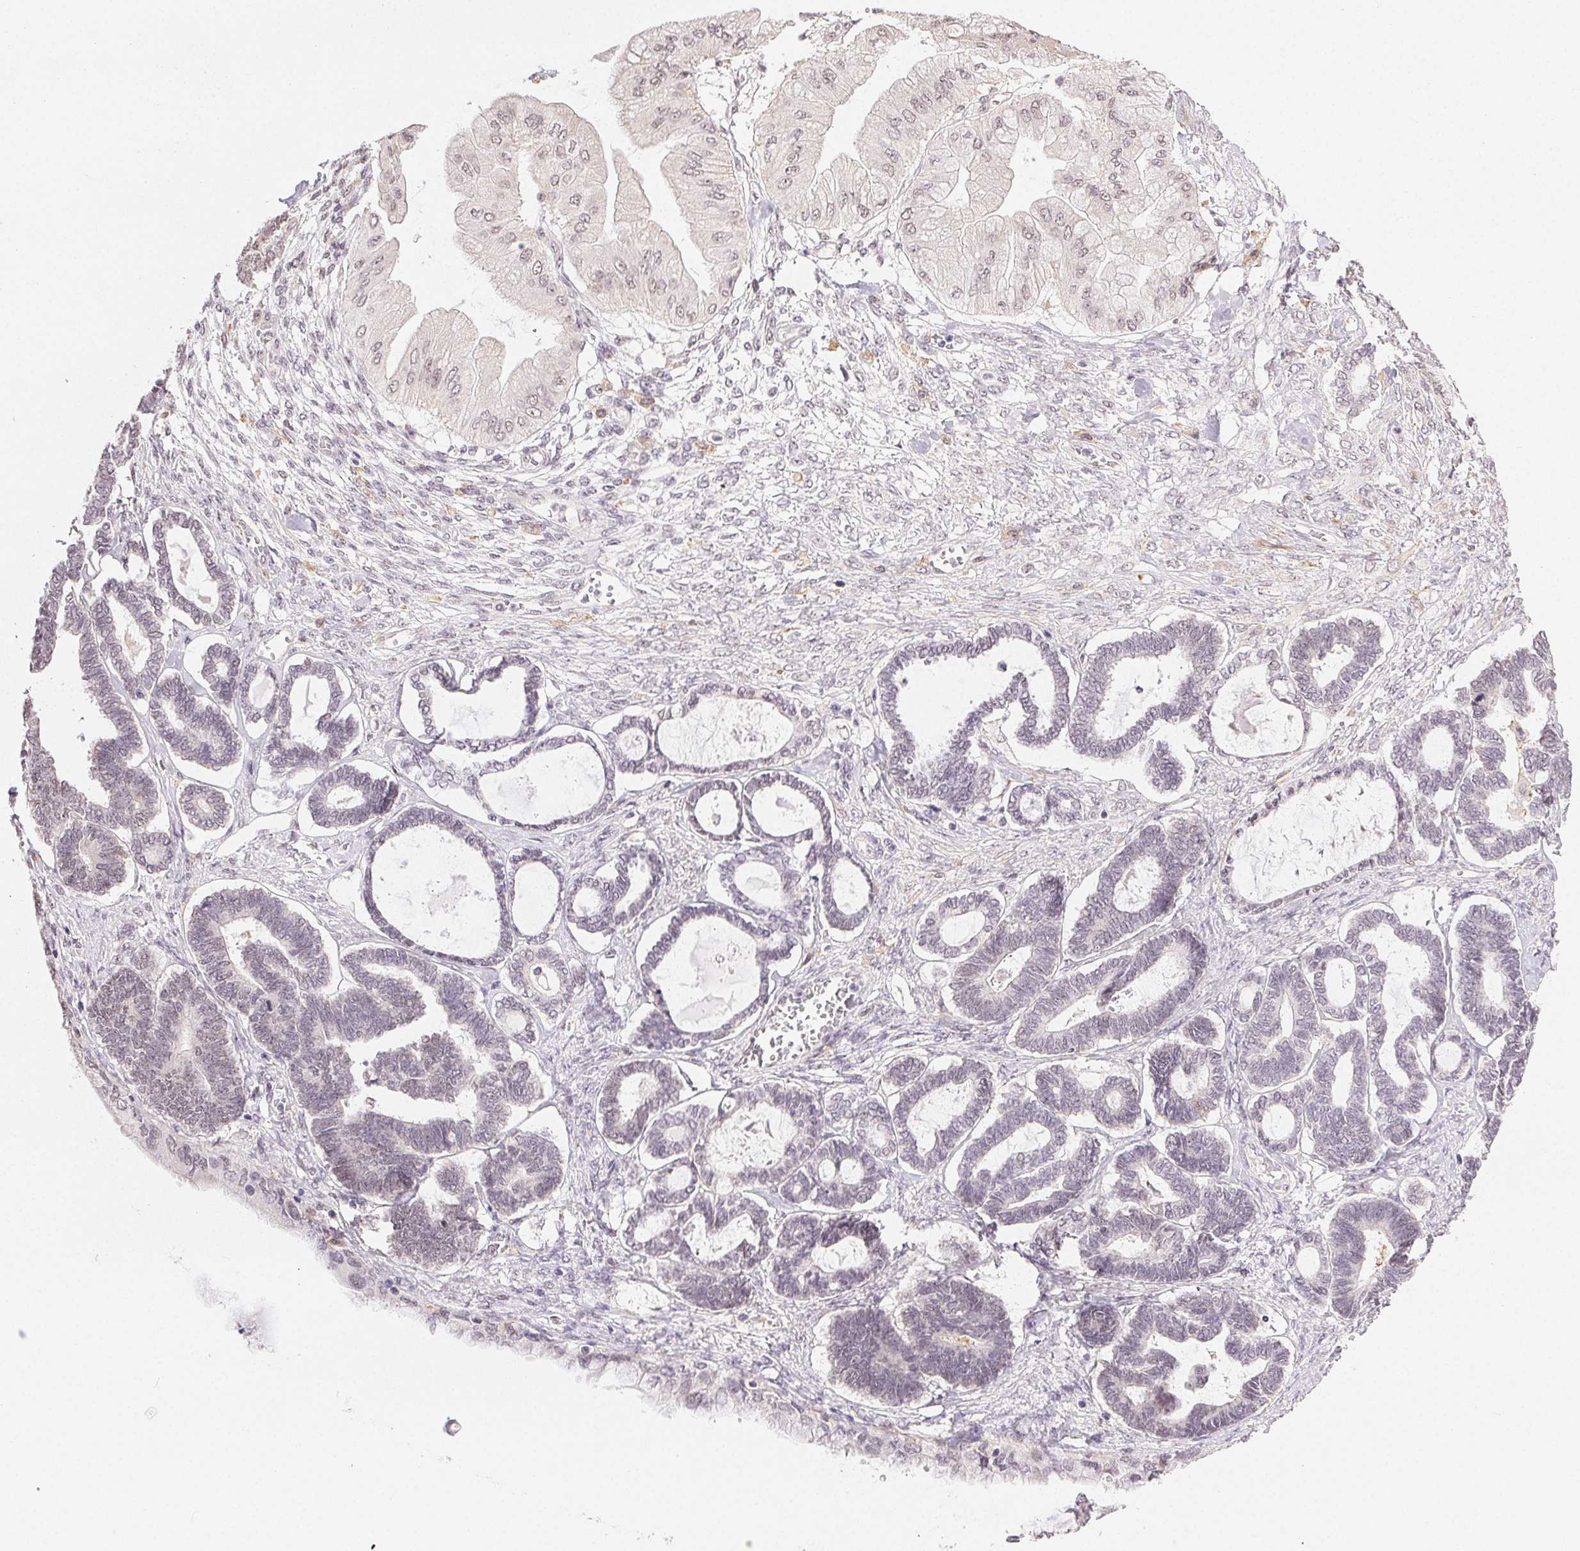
{"staining": {"intensity": "negative", "quantity": "none", "location": "none"}, "tissue": "ovarian cancer", "cell_type": "Tumor cells", "image_type": "cancer", "snomed": [{"axis": "morphology", "description": "Carcinoma, endometroid"}, {"axis": "topography", "description": "Ovary"}], "caption": "The micrograph demonstrates no significant positivity in tumor cells of ovarian cancer.", "gene": "PRPF18", "patient": {"sex": "female", "age": 70}}